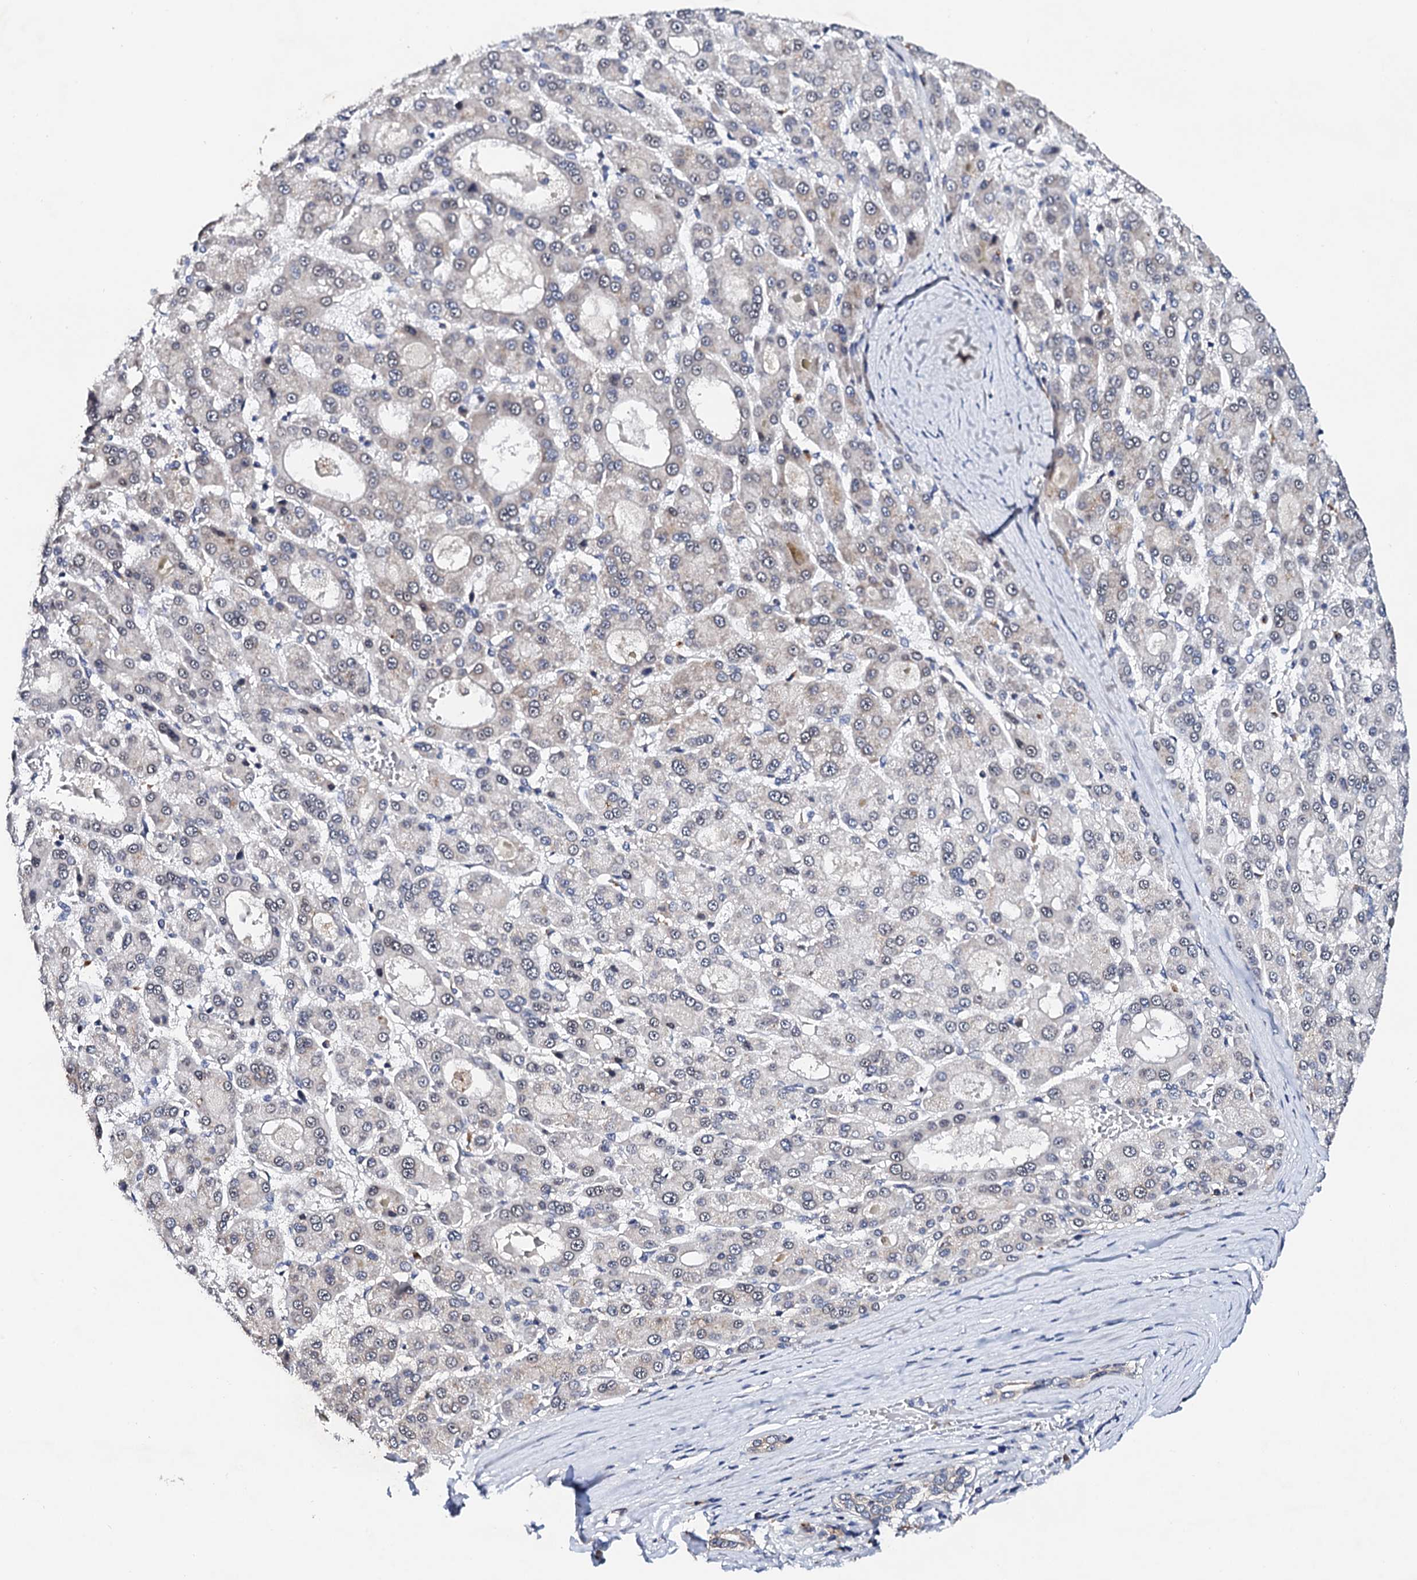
{"staining": {"intensity": "weak", "quantity": "<25%", "location": "cytoplasmic/membranous"}, "tissue": "liver cancer", "cell_type": "Tumor cells", "image_type": "cancer", "snomed": [{"axis": "morphology", "description": "Carcinoma, Hepatocellular, NOS"}, {"axis": "topography", "description": "Liver"}], "caption": "This histopathology image is of liver cancer (hepatocellular carcinoma) stained with IHC to label a protein in brown with the nuclei are counter-stained blue. There is no staining in tumor cells.", "gene": "NUP58", "patient": {"sex": "male", "age": 70}}